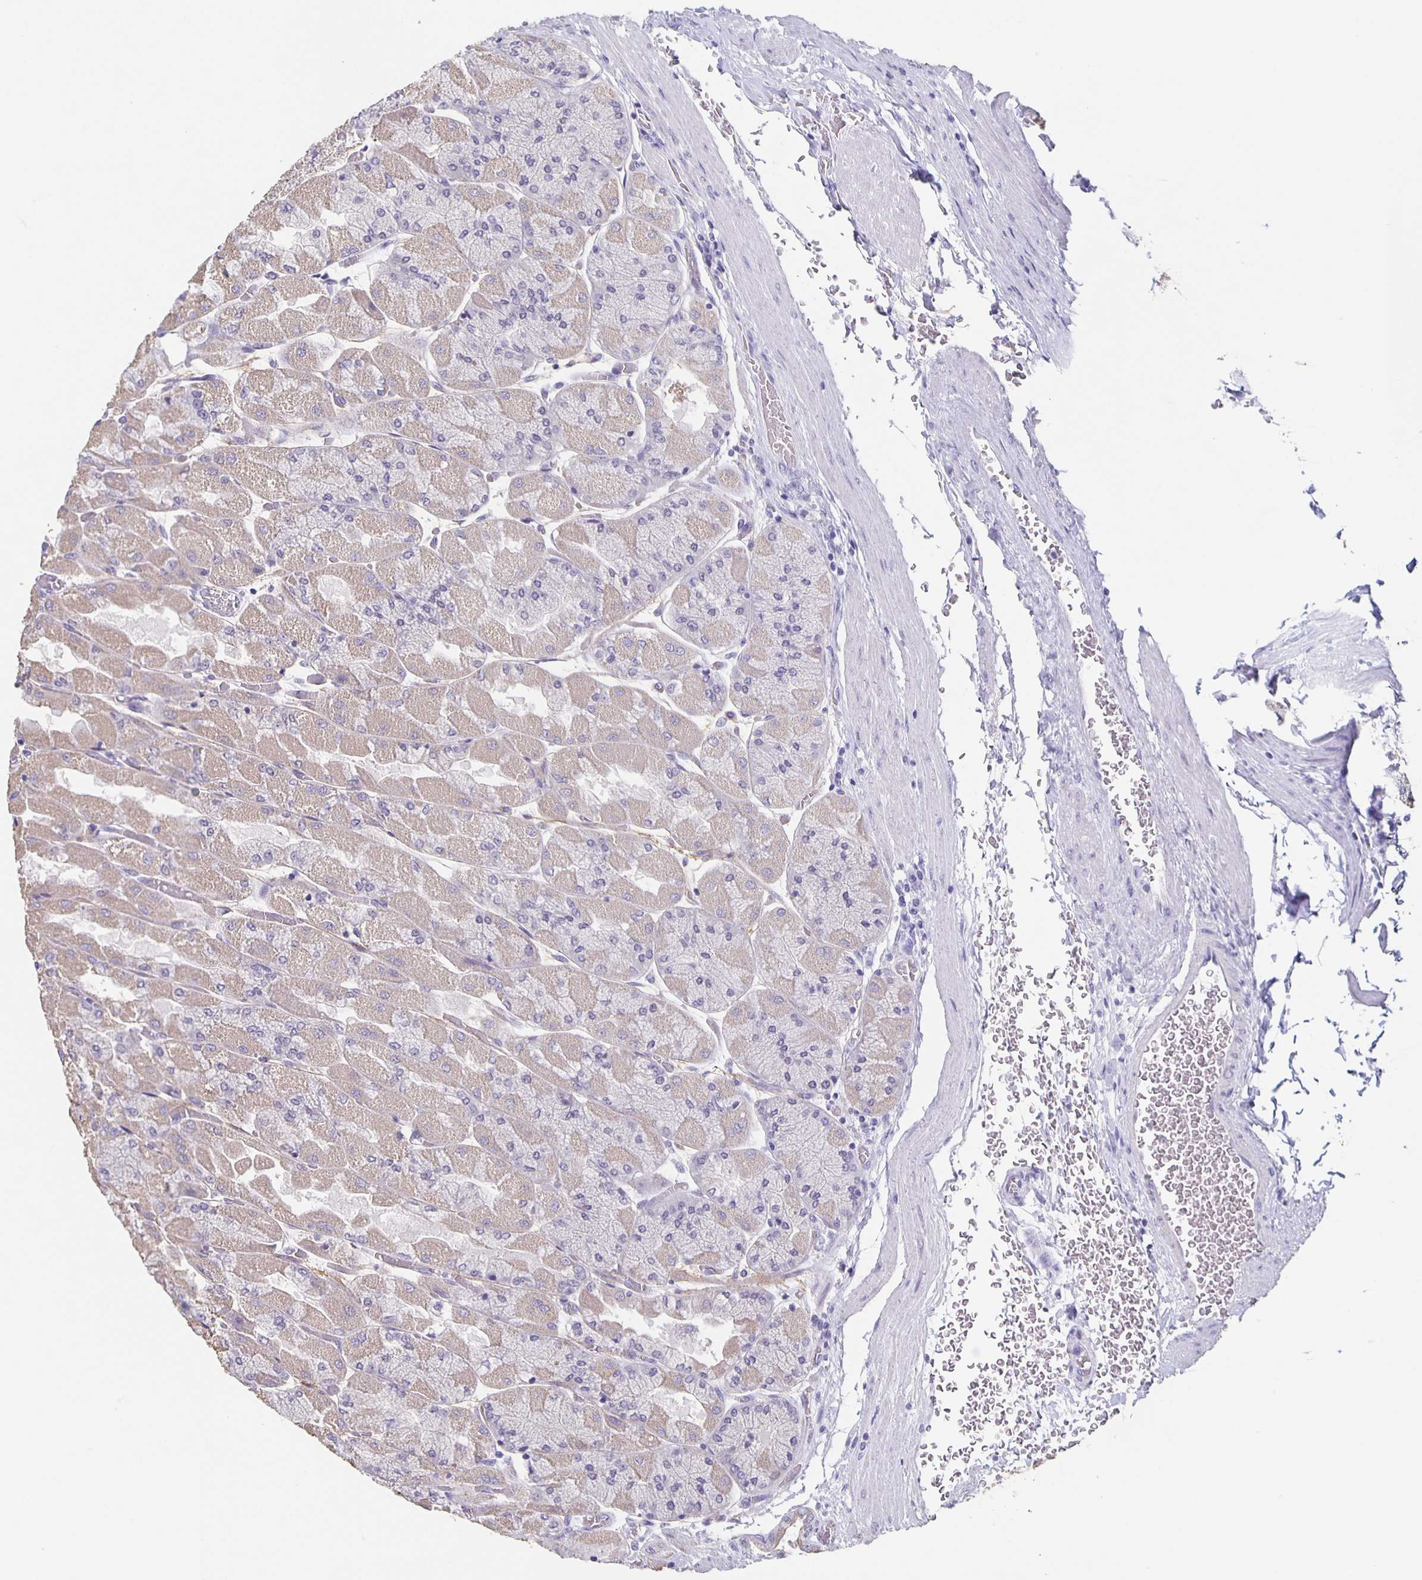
{"staining": {"intensity": "weak", "quantity": "25%-75%", "location": "cytoplasmic/membranous"}, "tissue": "stomach", "cell_type": "Glandular cells", "image_type": "normal", "snomed": [{"axis": "morphology", "description": "Normal tissue, NOS"}, {"axis": "topography", "description": "Stomach"}], "caption": "High-magnification brightfield microscopy of unremarkable stomach stained with DAB (brown) and counterstained with hematoxylin (blue). glandular cells exhibit weak cytoplasmic/membranous expression is present in approximately25%-75% of cells. Immunohistochemistry stains the protein of interest in brown and the nuclei are stained blue.", "gene": "CARNS1", "patient": {"sex": "female", "age": 61}}